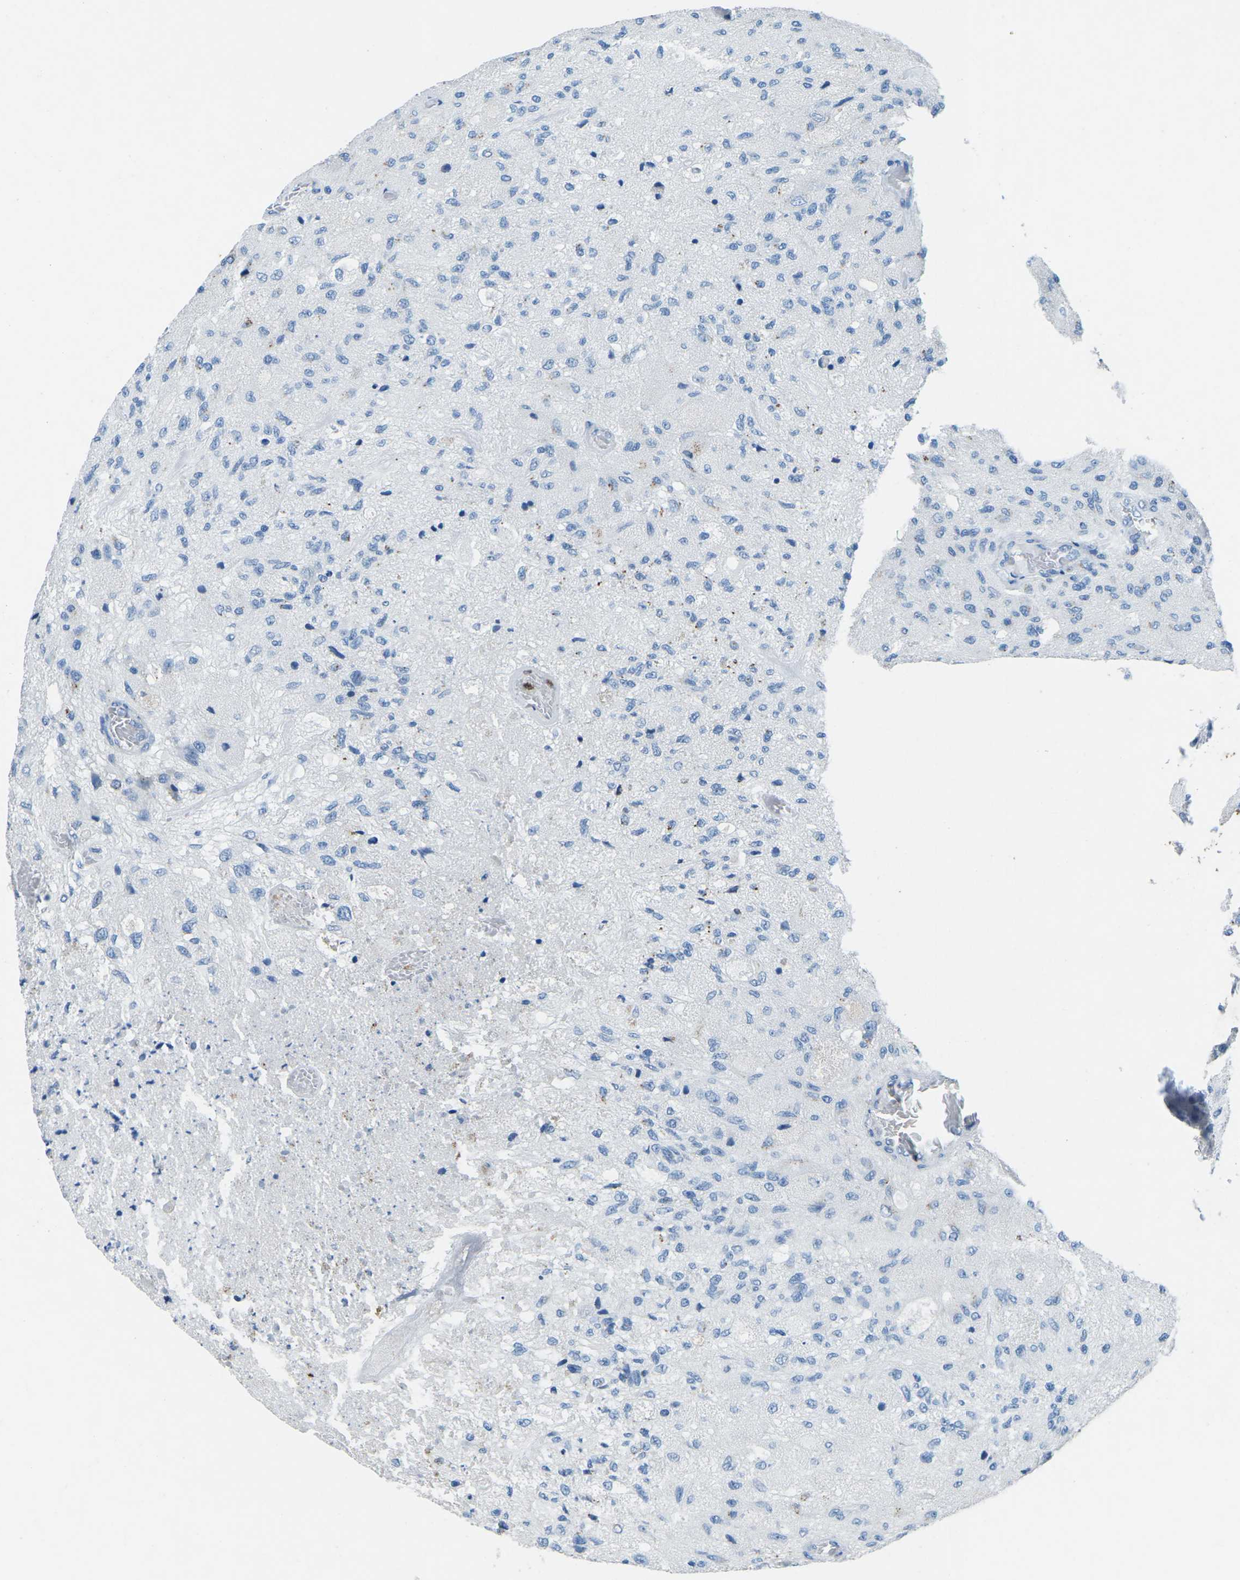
{"staining": {"intensity": "weak", "quantity": "<25%", "location": "cytoplasmic/membranous"}, "tissue": "glioma", "cell_type": "Tumor cells", "image_type": "cancer", "snomed": [{"axis": "morphology", "description": "Normal tissue, NOS"}, {"axis": "morphology", "description": "Glioma, malignant, High grade"}, {"axis": "topography", "description": "Cerebral cortex"}], "caption": "IHC of human malignant high-grade glioma displays no positivity in tumor cells. The staining was performed using DAB to visualize the protein expression in brown, while the nuclei were stained in blue with hematoxylin (Magnification: 20x).", "gene": "CTAGE1", "patient": {"sex": "male", "age": 77}}